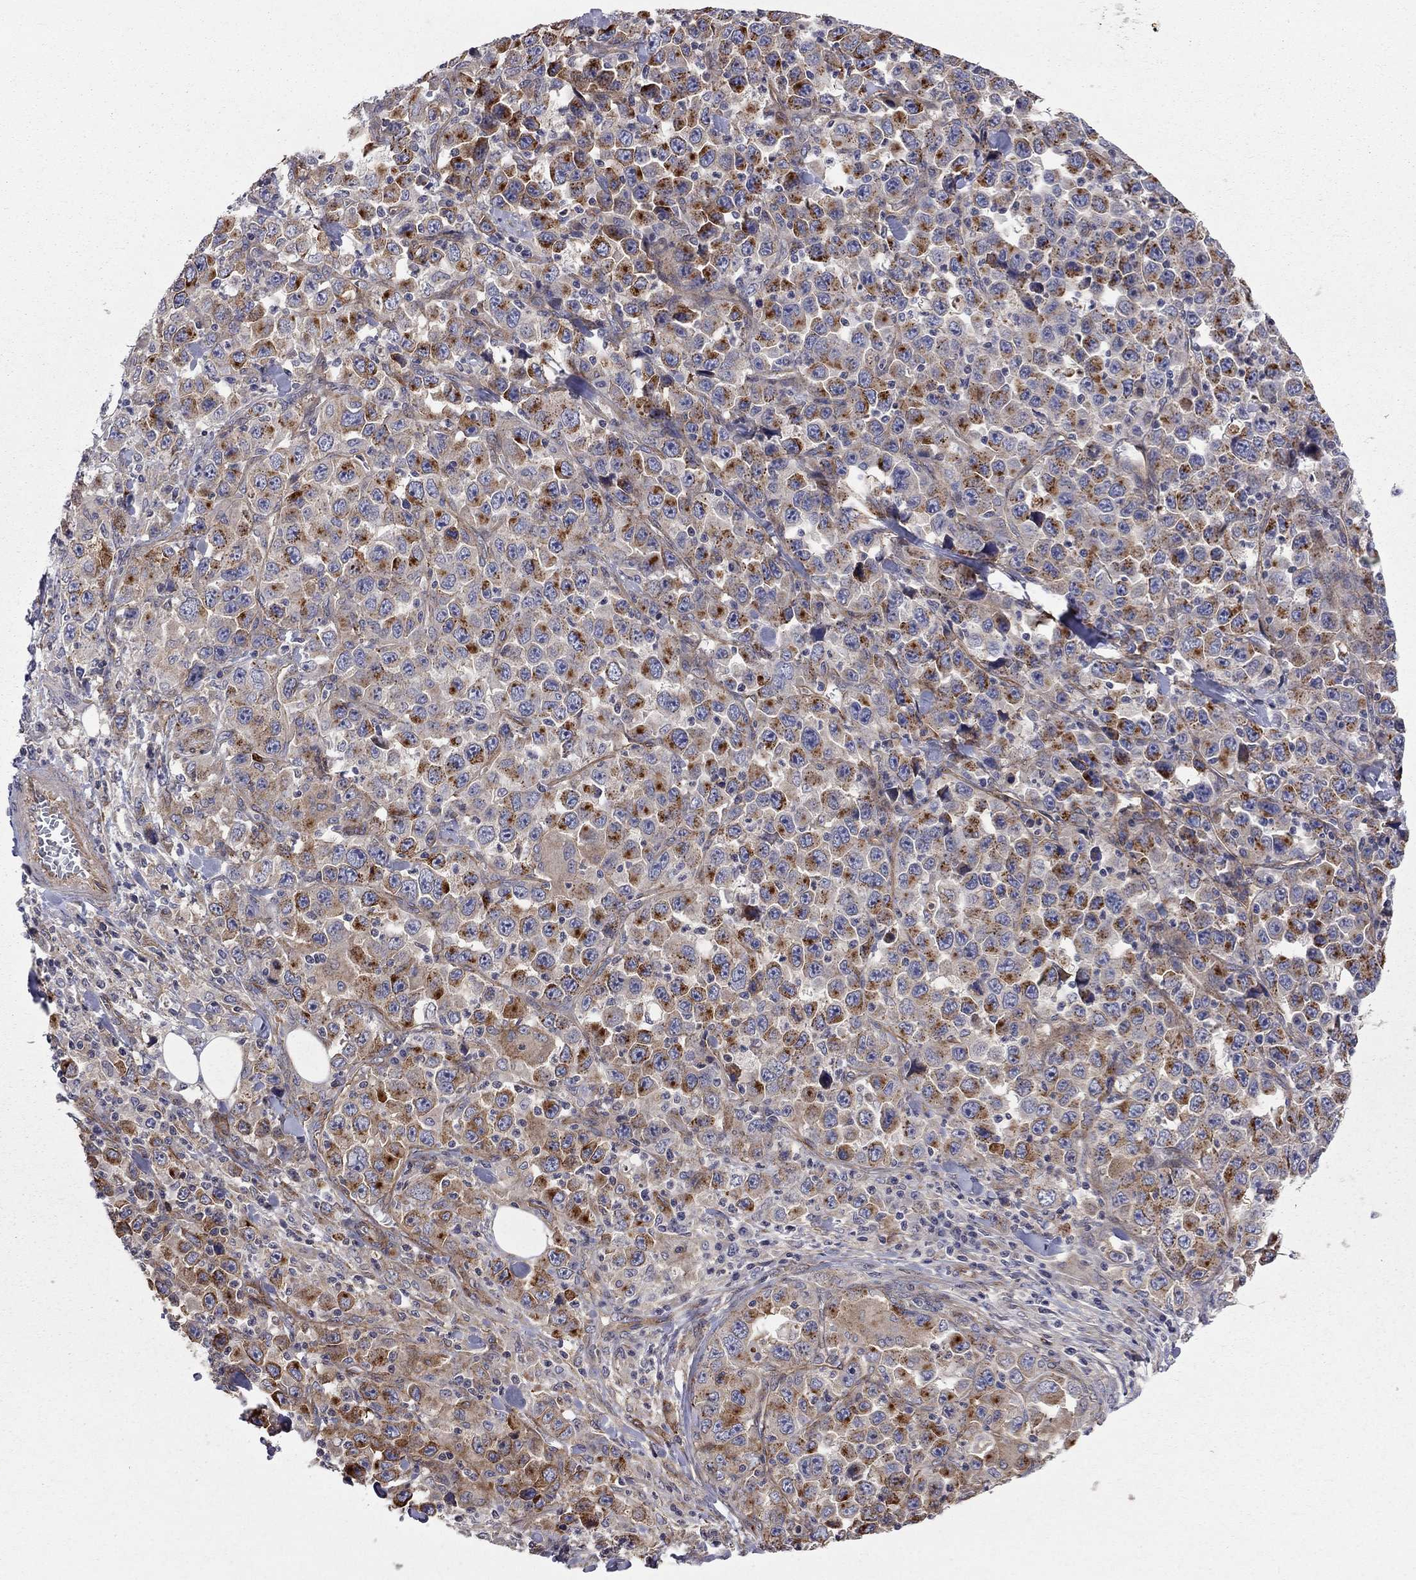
{"staining": {"intensity": "strong", "quantity": "25%-75%", "location": "cytoplasmic/membranous"}, "tissue": "stomach cancer", "cell_type": "Tumor cells", "image_type": "cancer", "snomed": [{"axis": "morphology", "description": "Normal tissue, NOS"}, {"axis": "morphology", "description": "Adenocarcinoma, NOS"}, {"axis": "topography", "description": "Stomach, upper"}, {"axis": "topography", "description": "Stomach"}], "caption": "Immunohistochemistry (IHC) of human adenocarcinoma (stomach) exhibits high levels of strong cytoplasmic/membranous positivity in approximately 25%-75% of tumor cells.", "gene": "RASEF", "patient": {"sex": "male", "age": 59}}